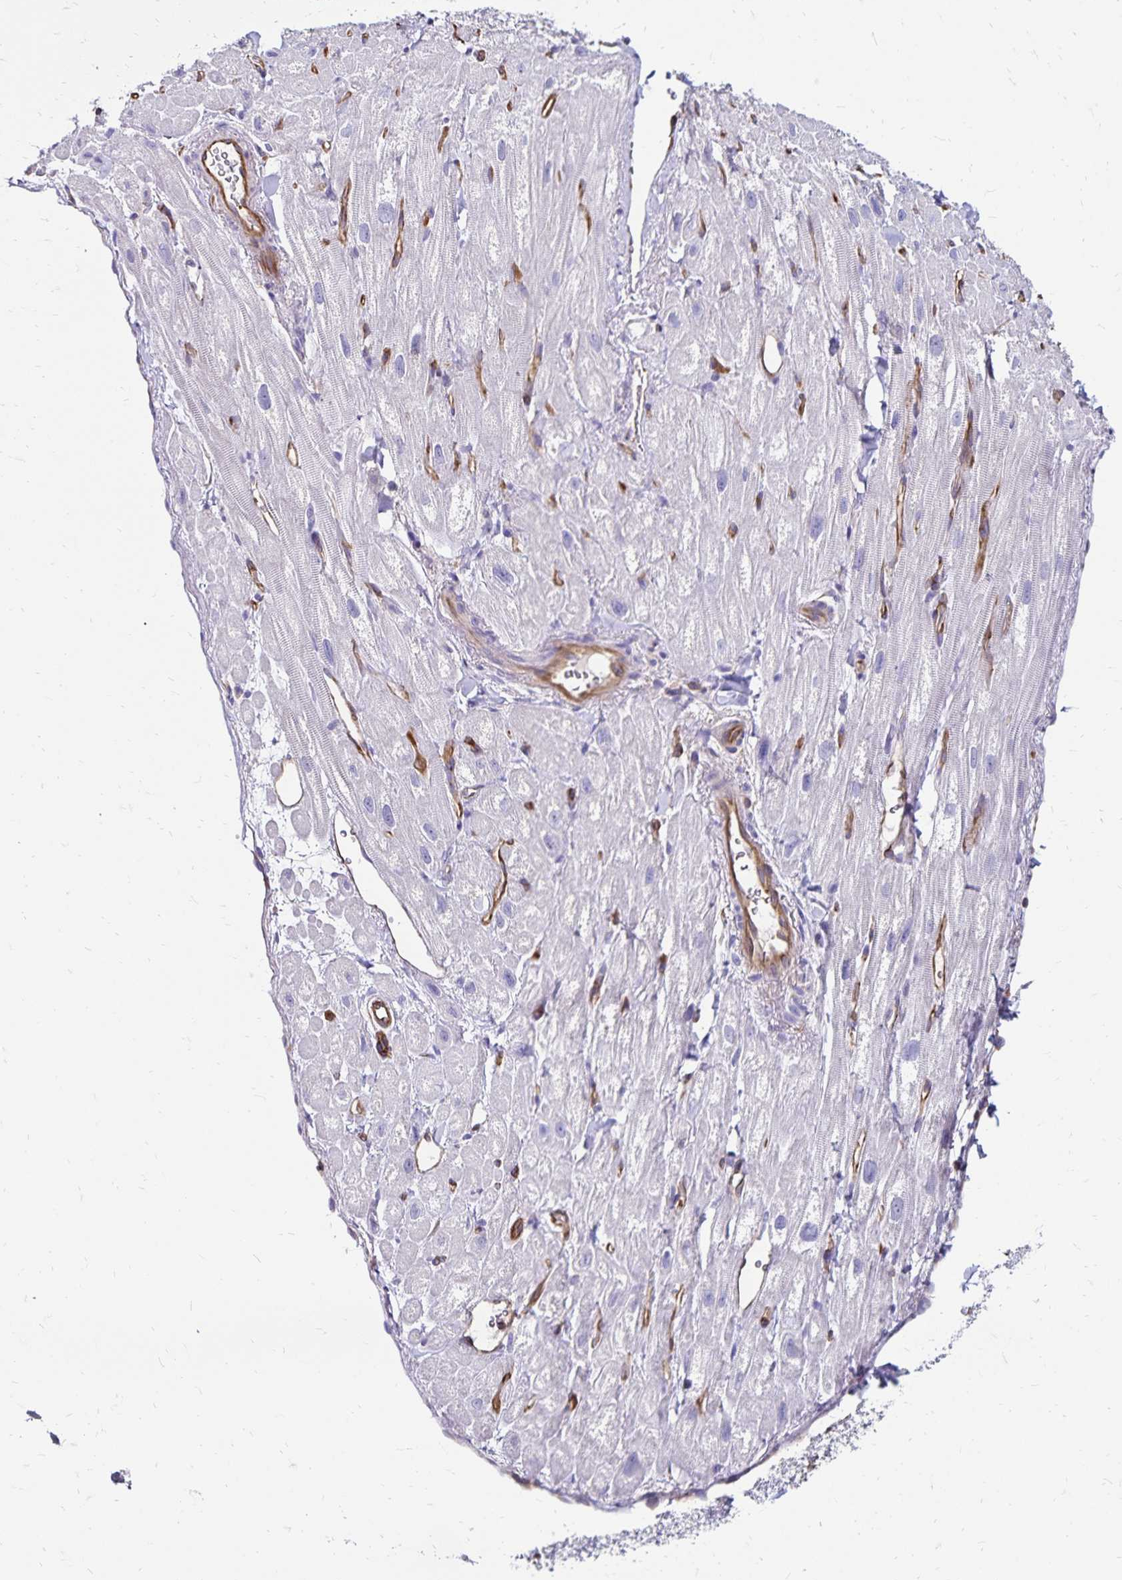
{"staining": {"intensity": "negative", "quantity": "none", "location": "none"}, "tissue": "heart muscle", "cell_type": "Cardiomyocytes", "image_type": "normal", "snomed": [{"axis": "morphology", "description": "Normal tissue, NOS"}, {"axis": "topography", "description": "Heart"}], "caption": "Immunohistochemistry micrograph of unremarkable heart muscle stained for a protein (brown), which exhibits no staining in cardiomyocytes. (DAB immunohistochemistry visualized using brightfield microscopy, high magnification).", "gene": "RPRML", "patient": {"sex": "female", "age": 62}}